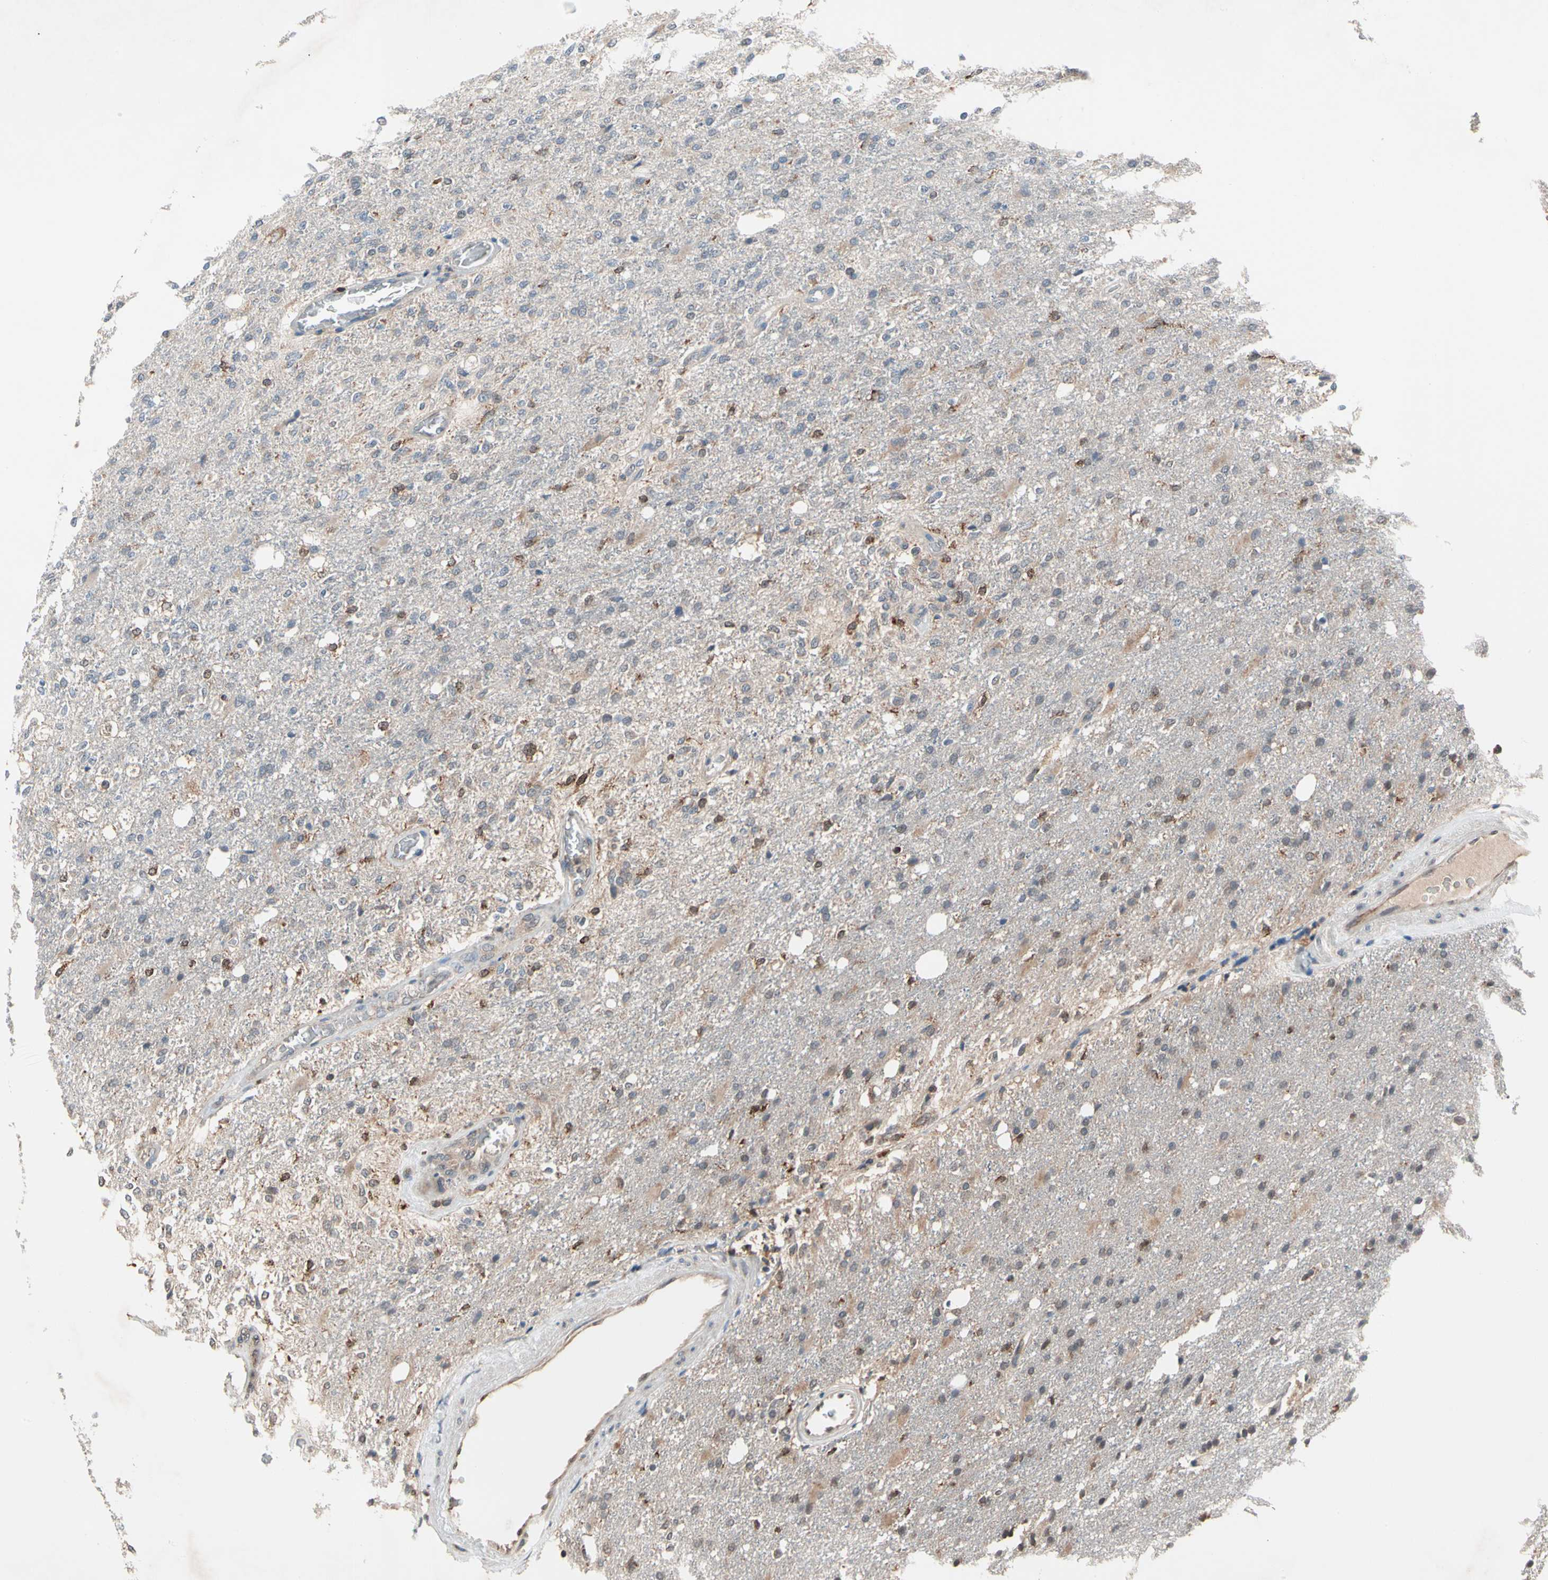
{"staining": {"intensity": "negative", "quantity": "none", "location": "none"}, "tissue": "glioma", "cell_type": "Tumor cells", "image_type": "cancer", "snomed": [{"axis": "morphology", "description": "Normal tissue, NOS"}, {"axis": "morphology", "description": "Glioma, malignant, High grade"}, {"axis": "topography", "description": "Cerebral cortex"}], "caption": "A high-resolution image shows immunohistochemistry (IHC) staining of glioma, which displays no significant staining in tumor cells. (DAB IHC visualized using brightfield microscopy, high magnification).", "gene": "MTHFS", "patient": {"sex": "male", "age": 77}}